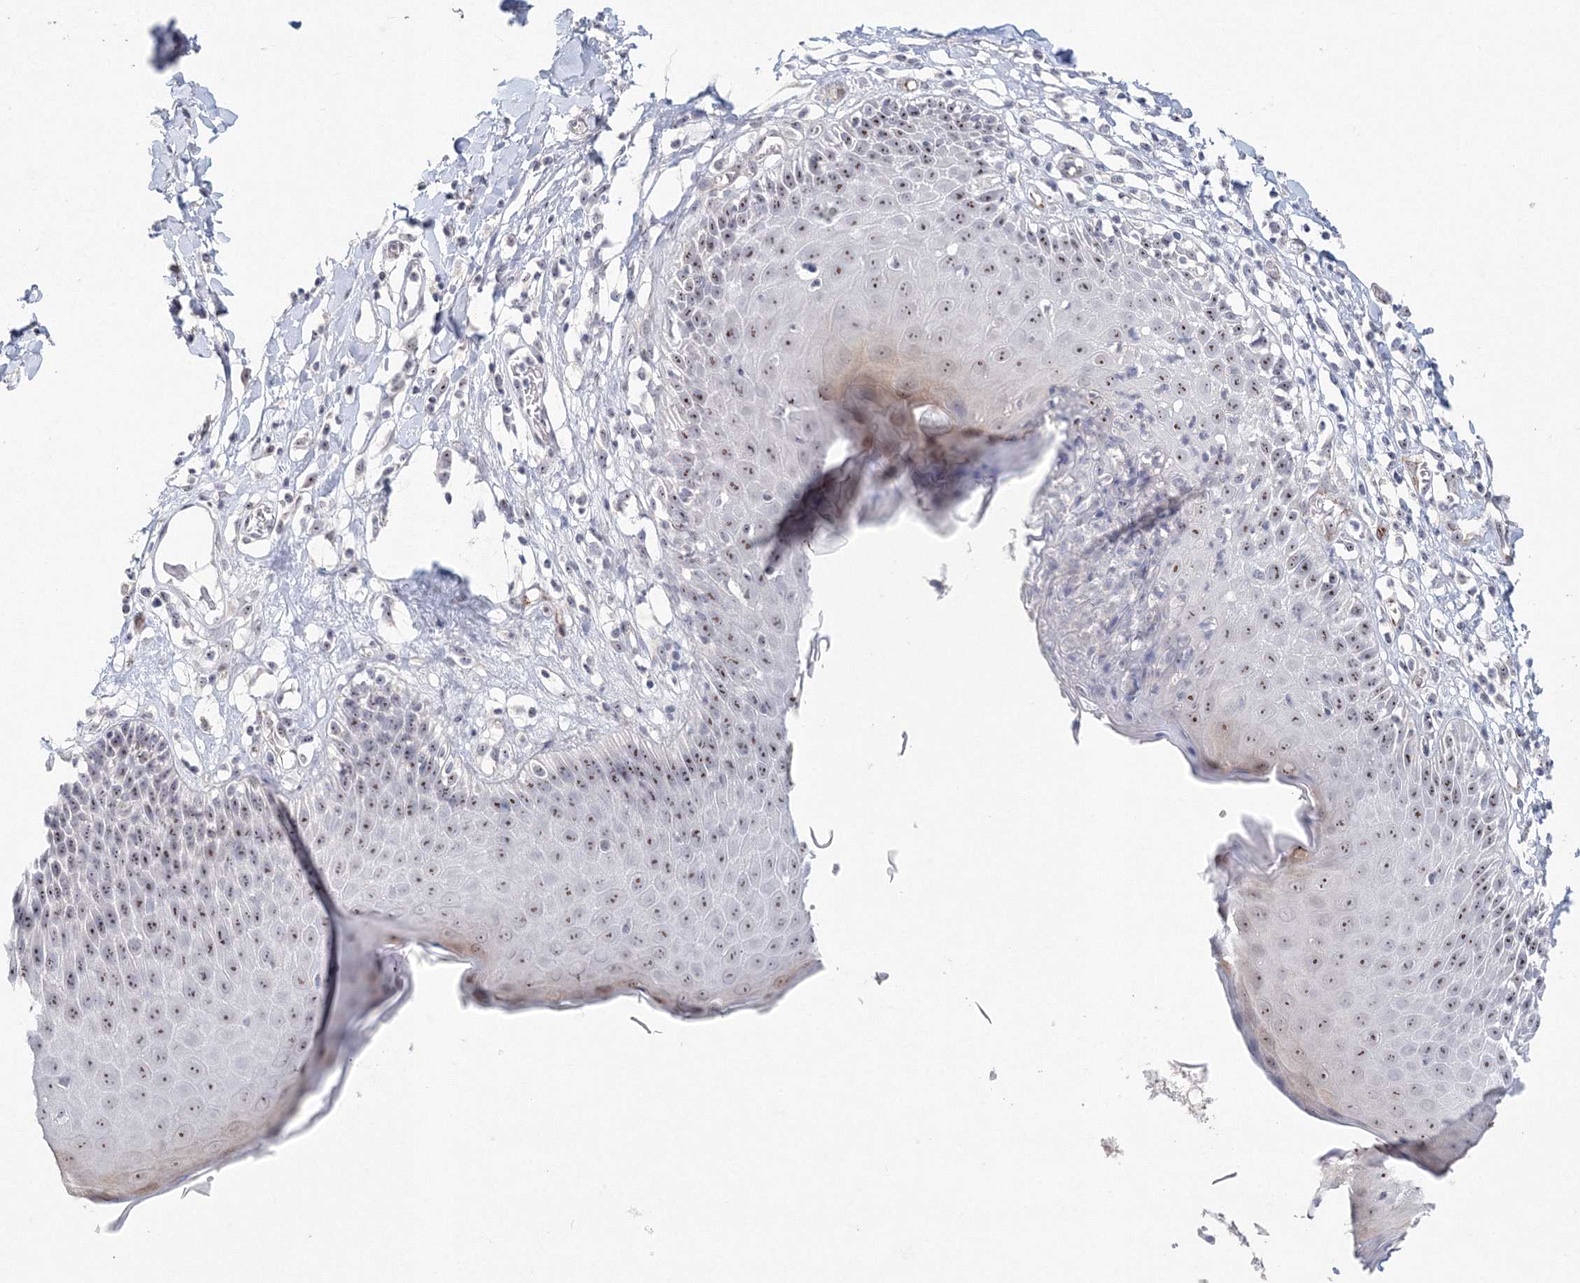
{"staining": {"intensity": "moderate", "quantity": "25%-75%", "location": "nuclear"}, "tissue": "skin", "cell_type": "Epidermal cells", "image_type": "normal", "snomed": [{"axis": "morphology", "description": "Normal tissue, NOS"}, {"axis": "topography", "description": "Vulva"}], "caption": "Moderate nuclear positivity for a protein is present in approximately 25%-75% of epidermal cells of normal skin using immunohistochemistry.", "gene": "SIRT7", "patient": {"sex": "female", "age": 68}}